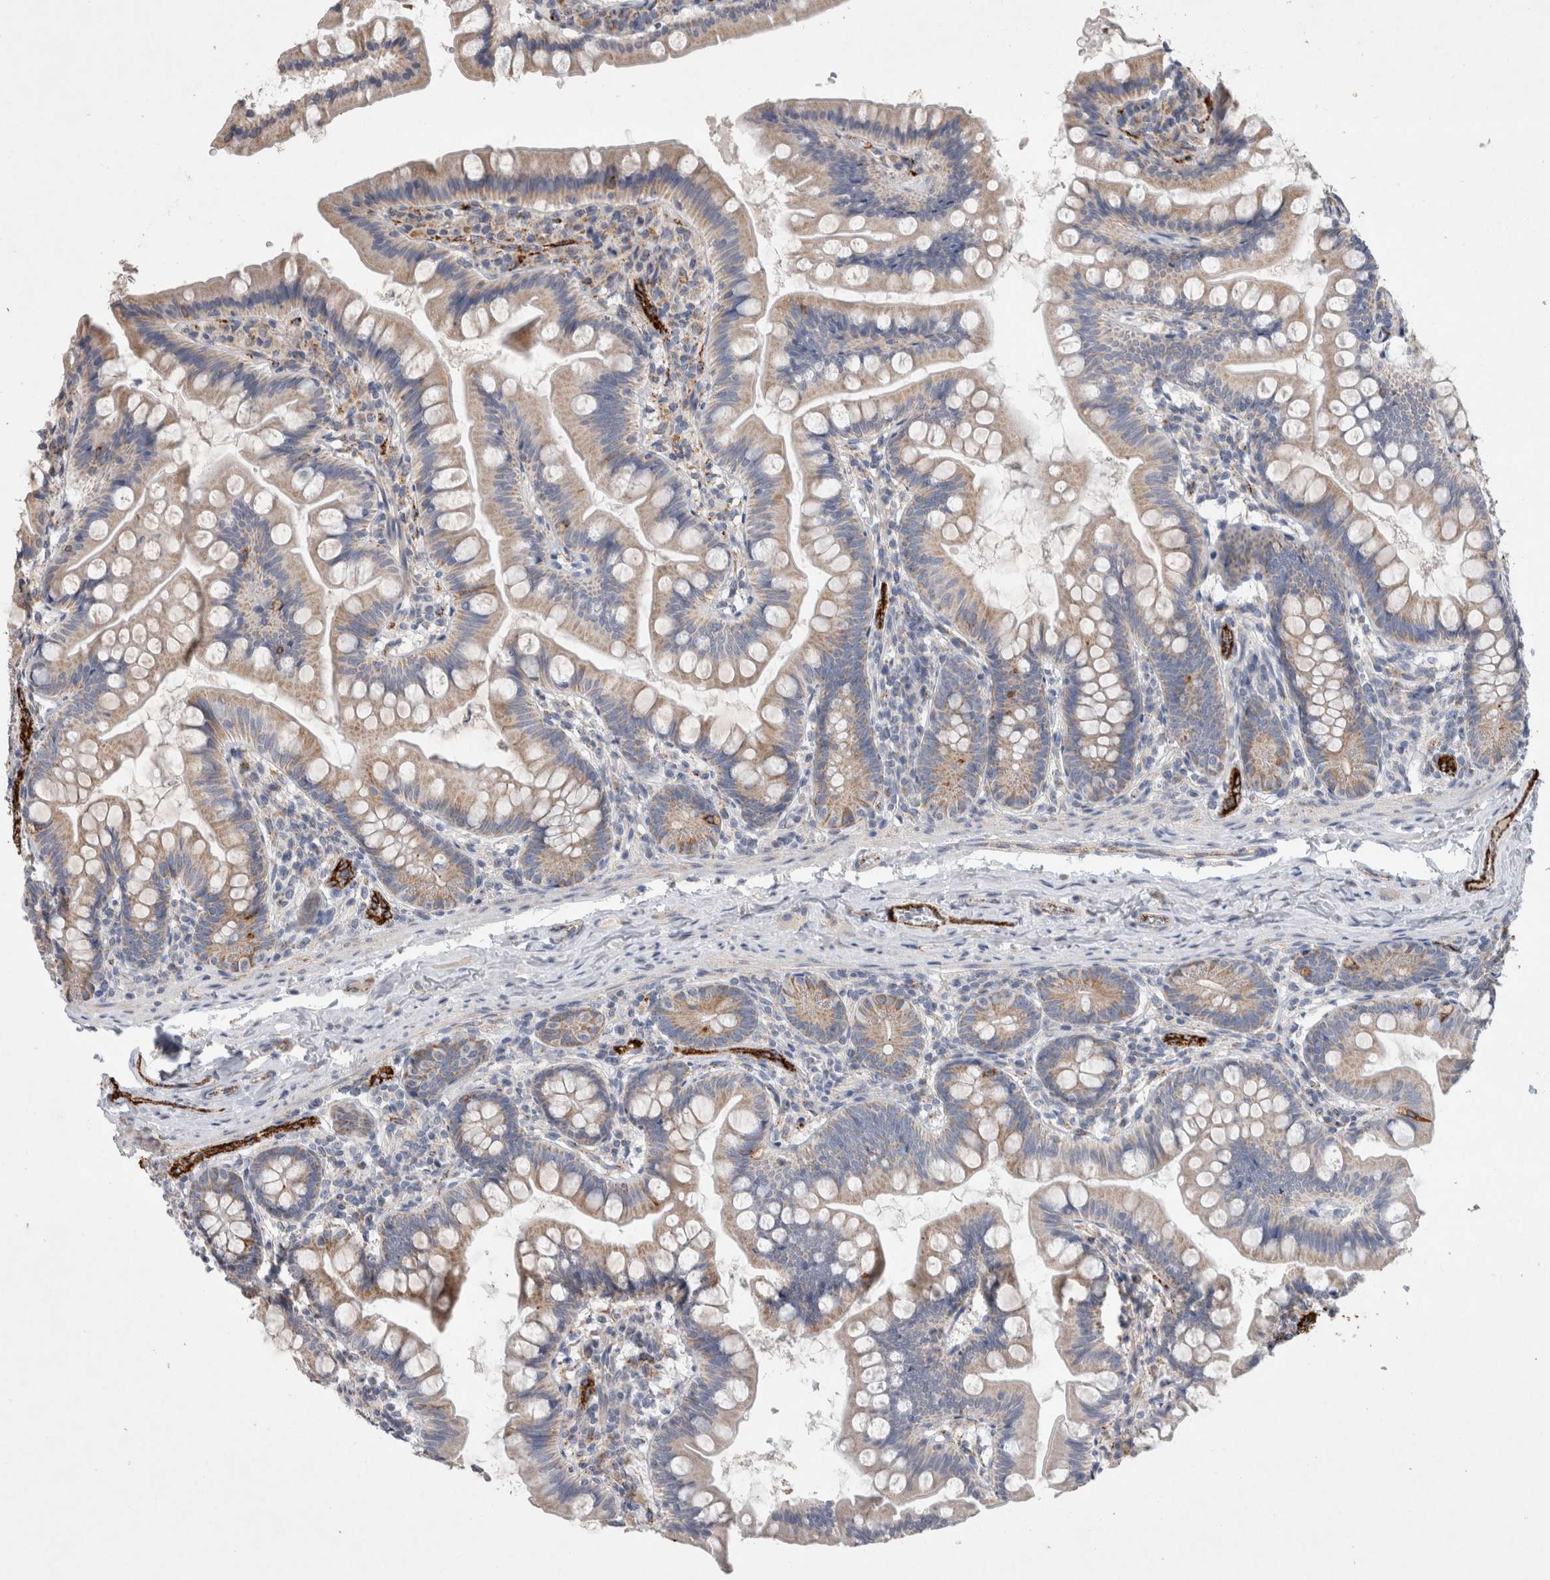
{"staining": {"intensity": "strong", "quantity": "<25%", "location": "cytoplasmic/membranous"}, "tissue": "small intestine", "cell_type": "Glandular cells", "image_type": "normal", "snomed": [{"axis": "morphology", "description": "Normal tissue, NOS"}, {"axis": "topography", "description": "Small intestine"}], "caption": "Immunohistochemistry (IHC) of benign human small intestine reveals medium levels of strong cytoplasmic/membranous staining in approximately <25% of glandular cells.", "gene": "IARS2", "patient": {"sex": "male", "age": 7}}